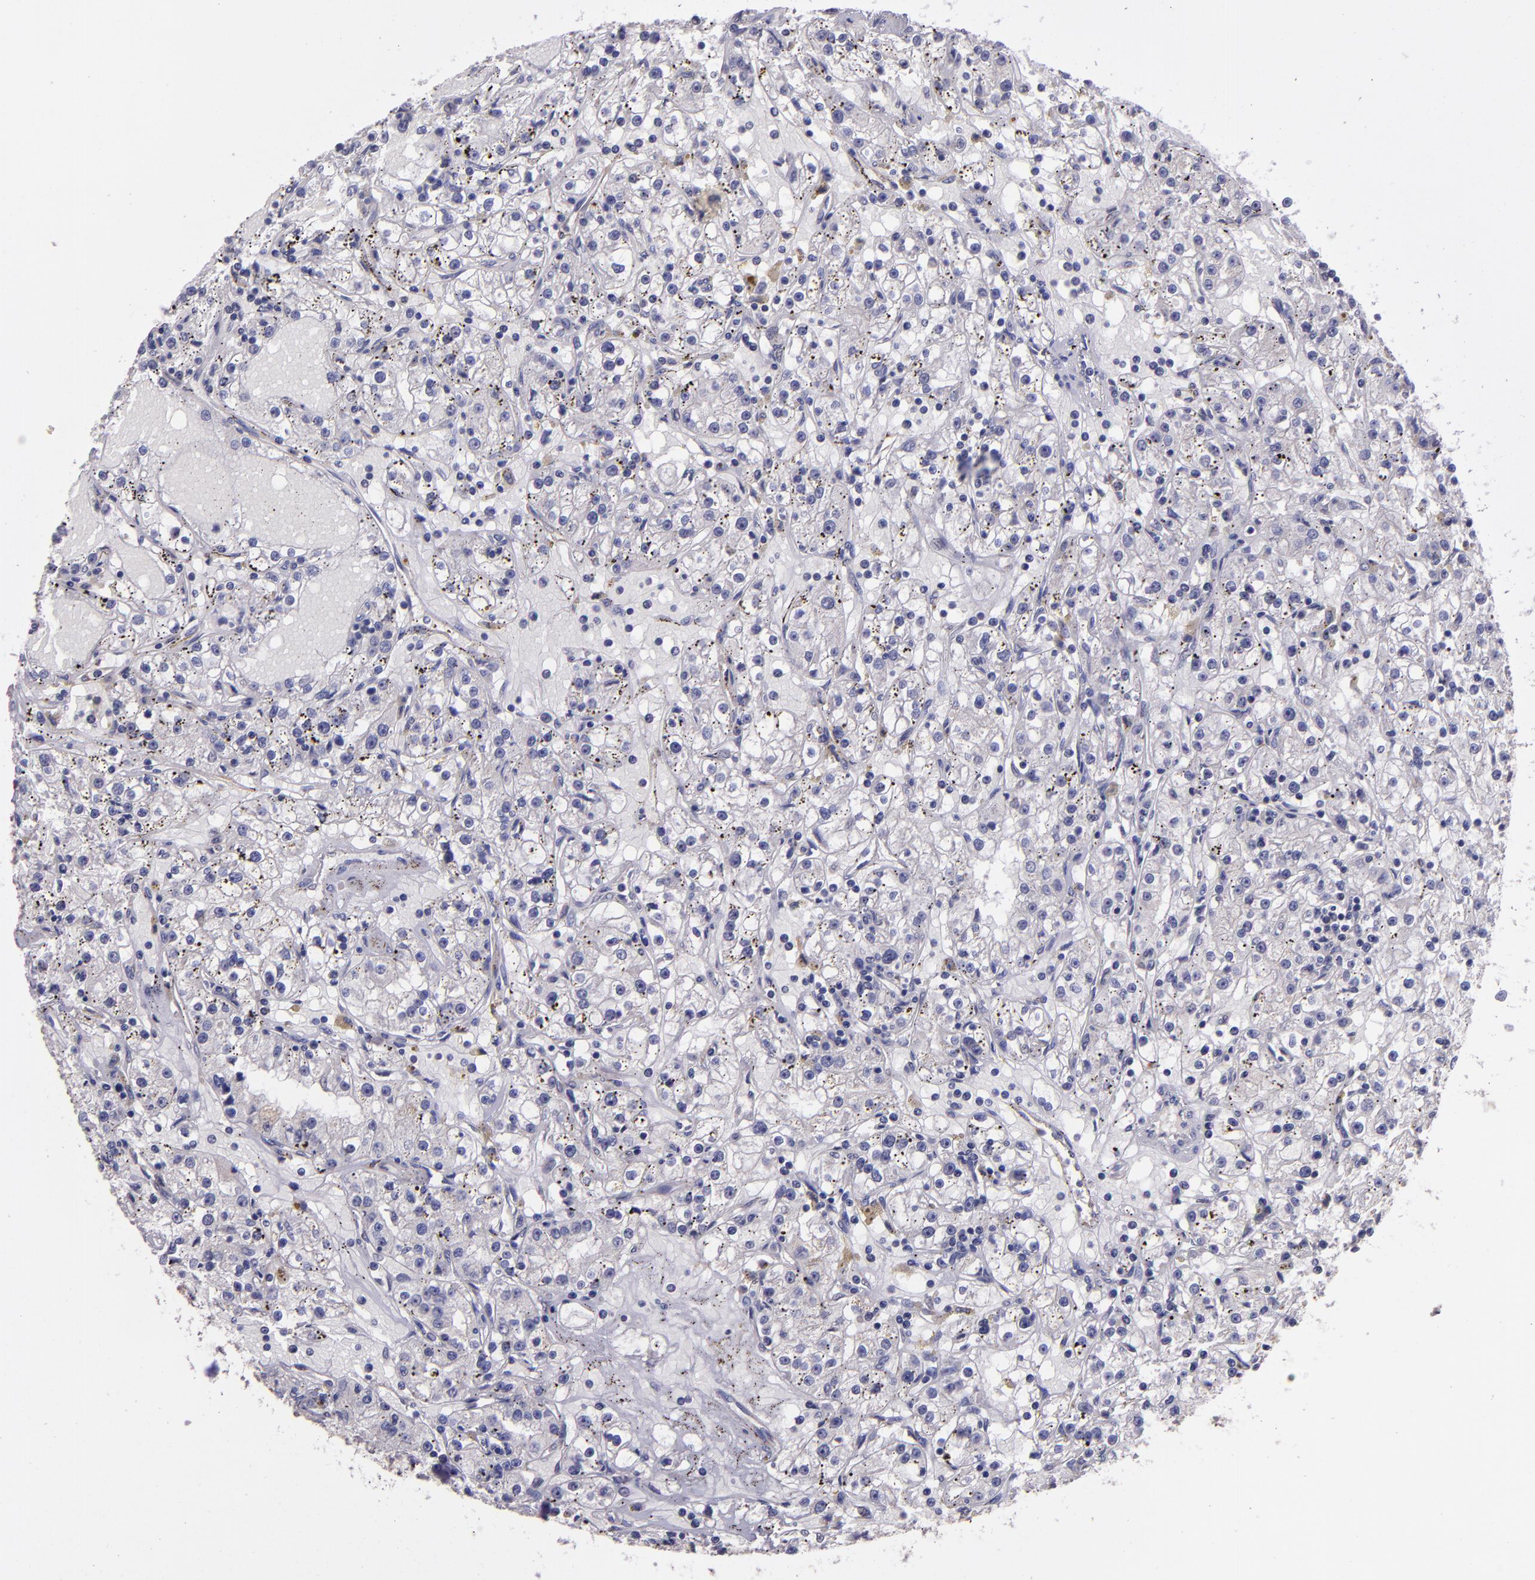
{"staining": {"intensity": "negative", "quantity": "none", "location": "none"}, "tissue": "renal cancer", "cell_type": "Tumor cells", "image_type": "cancer", "snomed": [{"axis": "morphology", "description": "Adenocarcinoma, NOS"}, {"axis": "topography", "description": "Kidney"}], "caption": "An immunohistochemistry histopathology image of renal adenocarcinoma is shown. There is no staining in tumor cells of renal adenocarcinoma.", "gene": "TAF7L", "patient": {"sex": "male", "age": 56}}